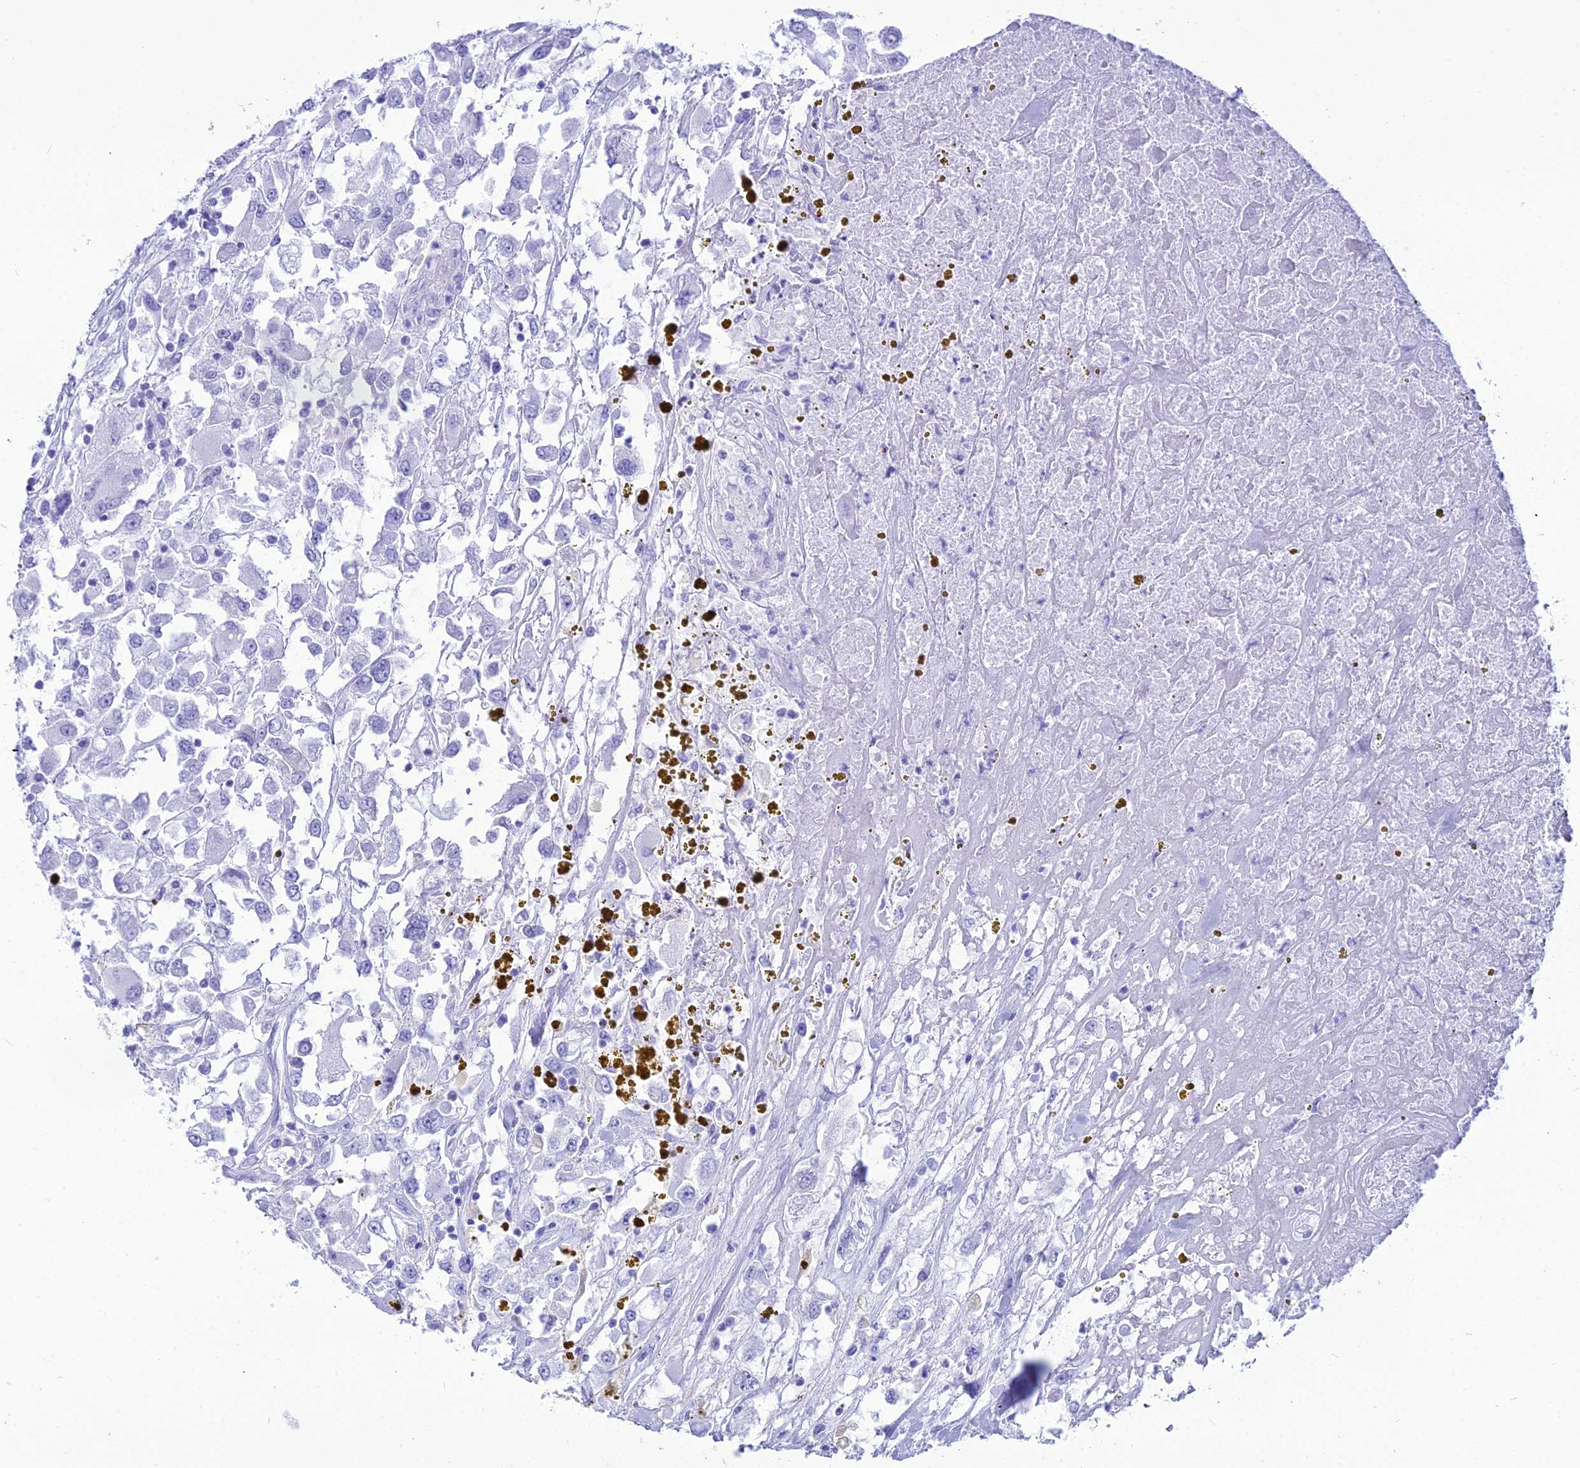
{"staining": {"intensity": "negative", "quantity": "none", "location": "none"}, "tissue": "renal cancer", "cell_type": "Tumor cells", "image_type": "cancer", "snomed": [{"axis": "morphology", "description": "Adenocarcinoma, NOS"}, {"axis": "topography", "description": "Kidney"}], "caption": "IHC of renal adenocarcinoma exhibits no positivity in tumor cells.", "gene": "PNMA5", "patient": {"sex": "female", "age": 52}}